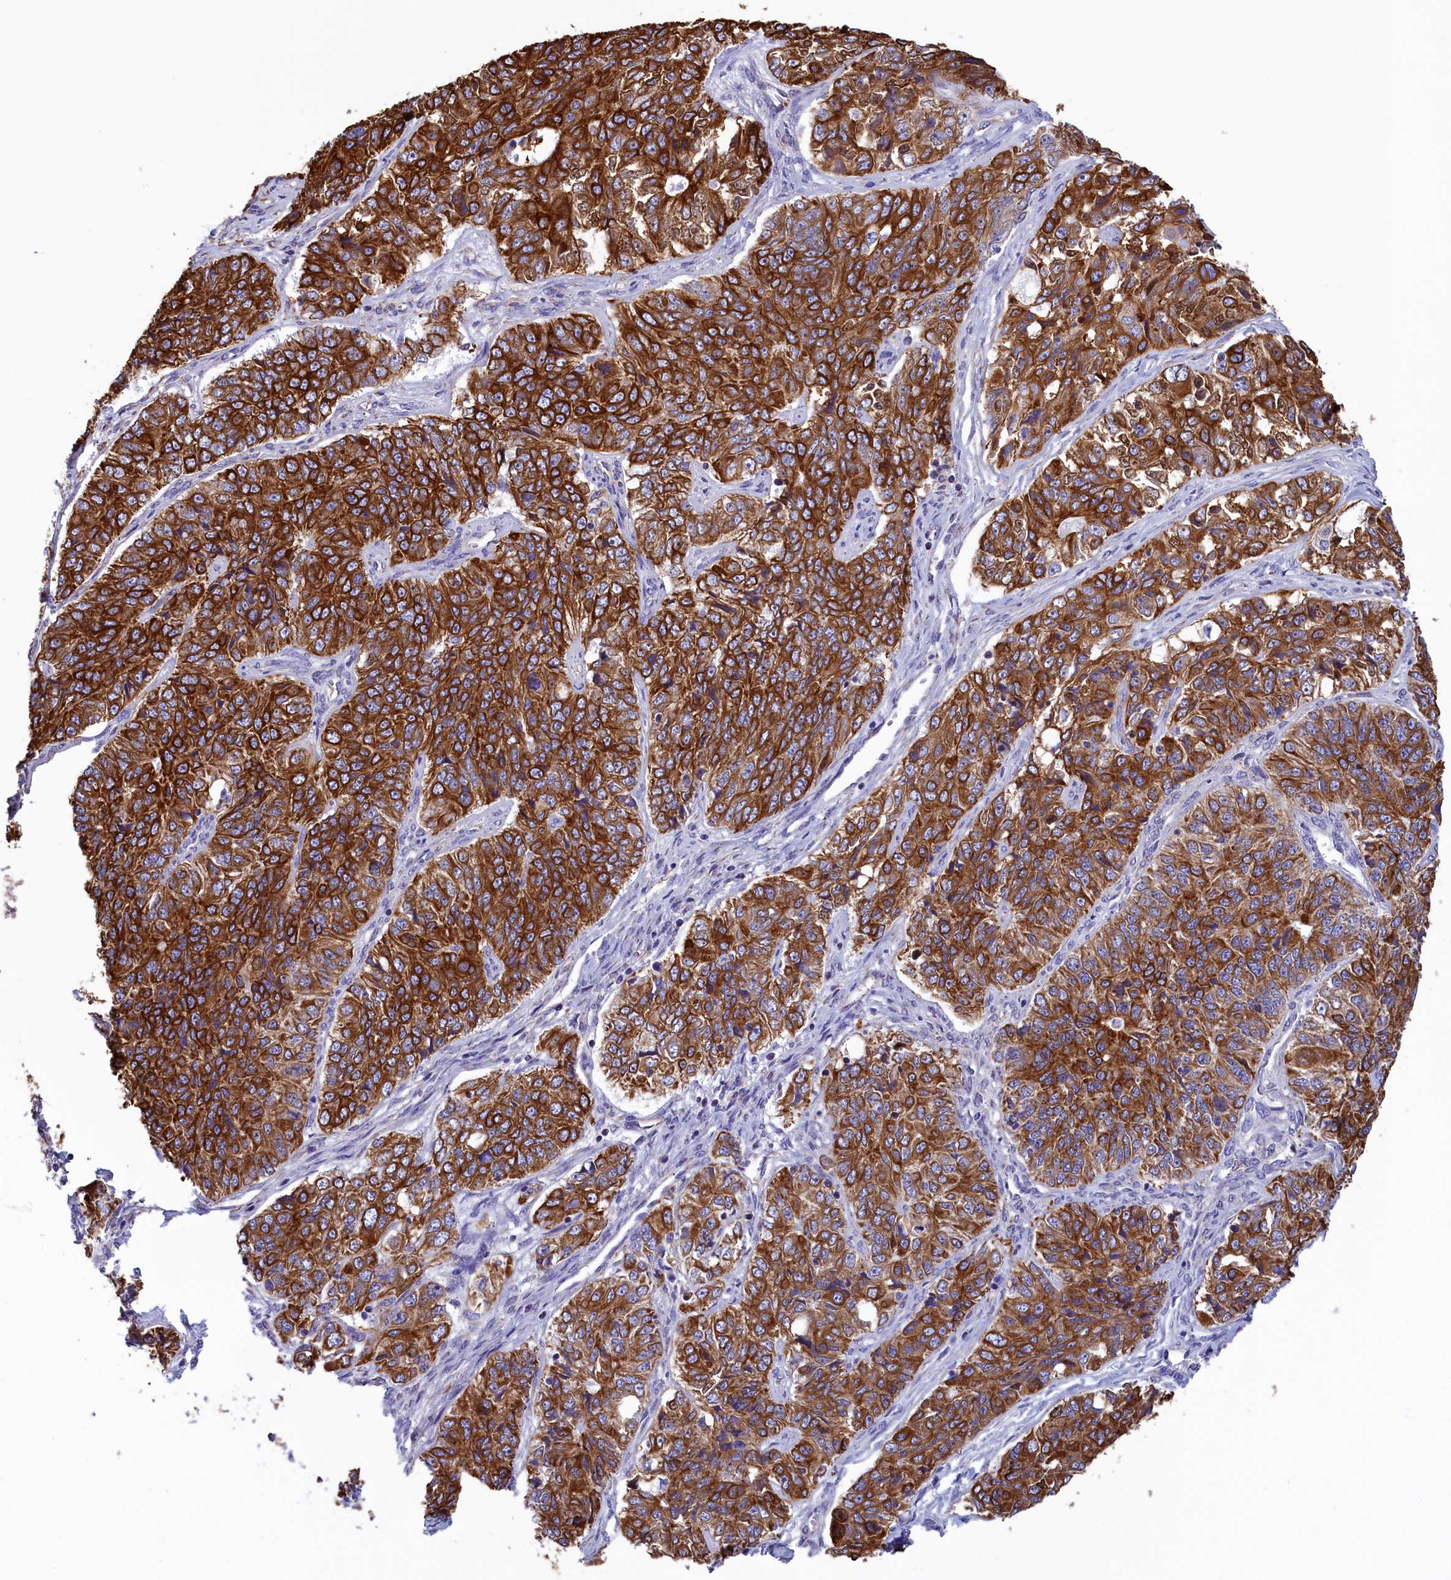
{"staining": {"intensity": "strong", "quantity": ">75%", "location": "cytoplasmic/membranous"}, "tissue": "ovarian cancer", "cell_type": "Tumor cells", "image_type": "cancer", "snomed": [{"axis": "morphology", "description": "Carcinoma, endometroid"}, {"axis": "topography", "description": "Ovary"}], "caption": "An image of endometroid carcinoma (ovarian) stained for a protein reveals strong cytoplasmic/membranous brown staining in tumor cells.", "gene": "GATB", "patient": {"sex": "female", "age": 51}}